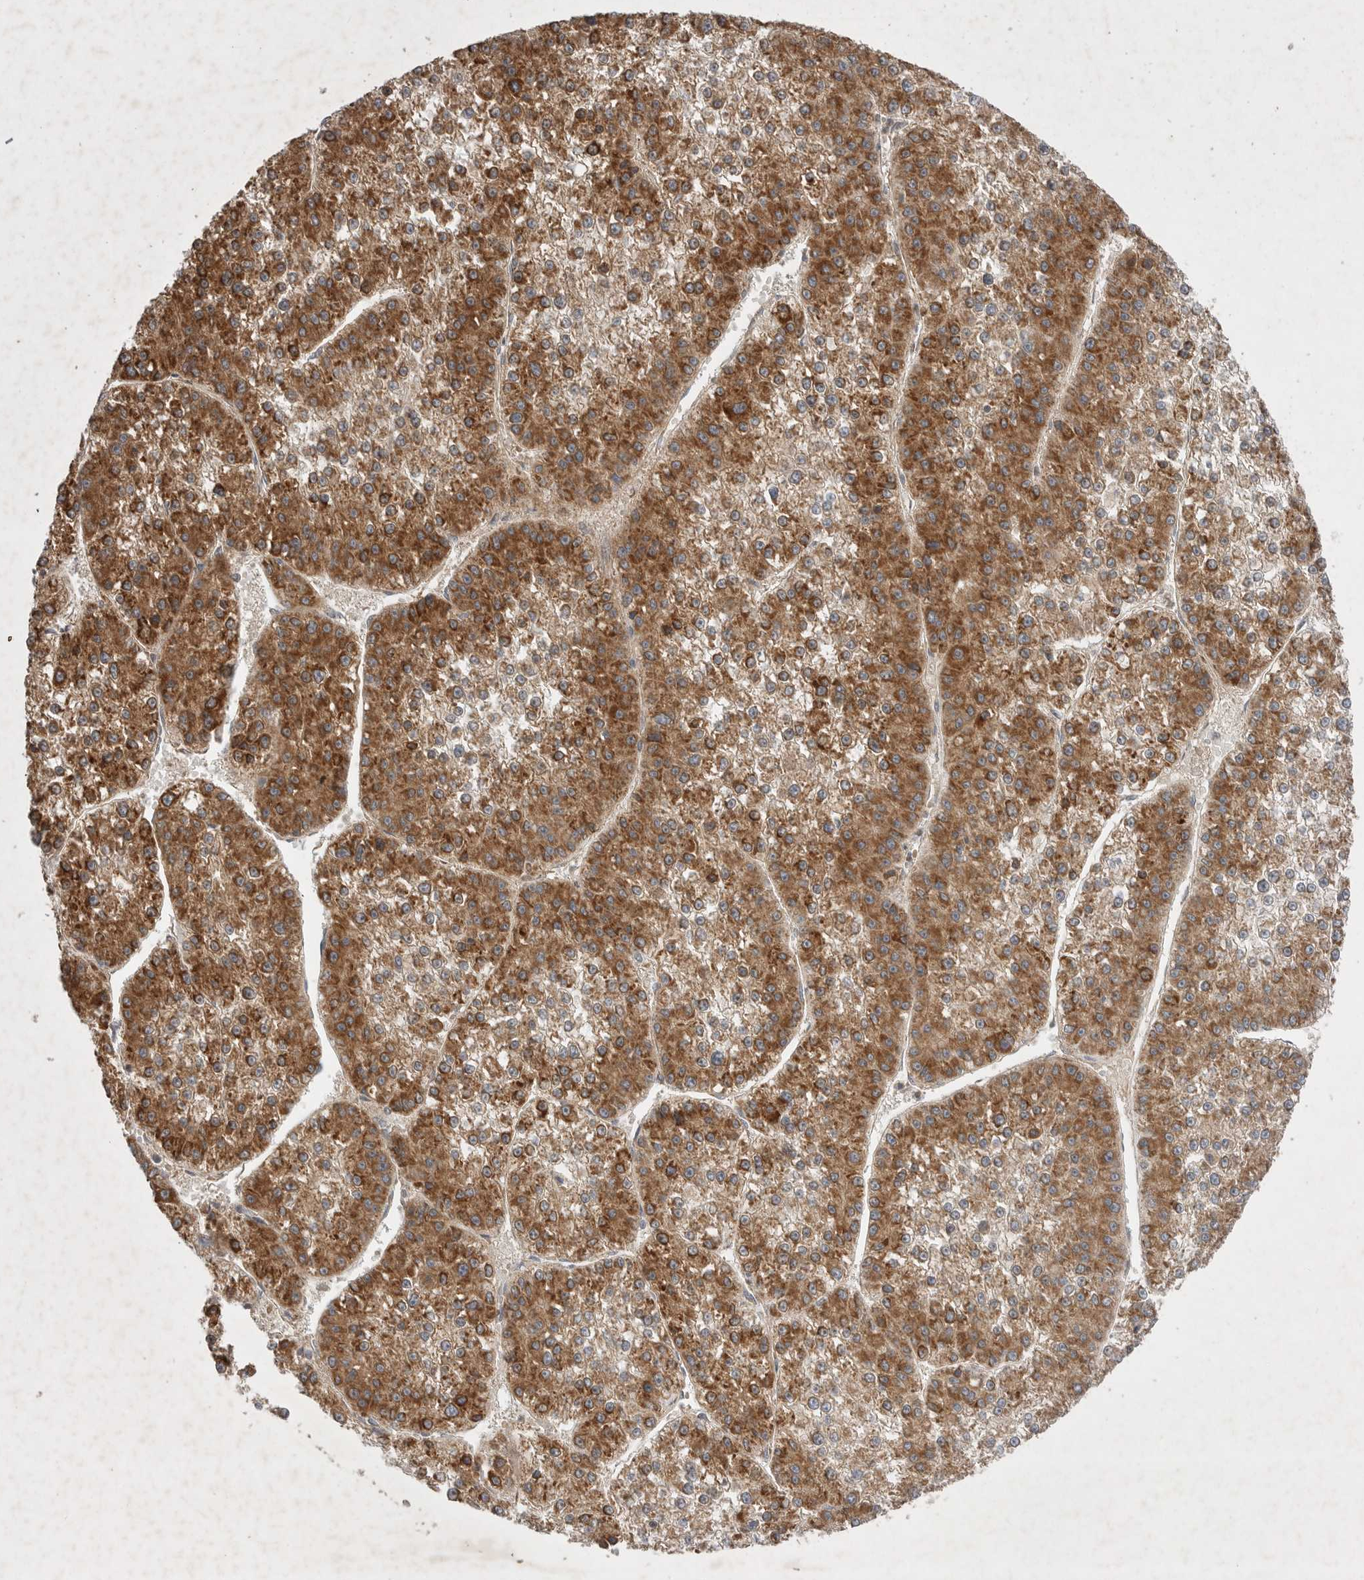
{"staining": {"intensity": "strong", "quantity": ">75%", "location": "cytoplasmic/membranous"}, "tissue": "liver cancer", "cell_type": "Tumor cells", "image_type": "cancer", "snomed": [{"axis": "morphology", "description": "Carcinoma, Hepatocellular, NOS"}, {"axis": "topography", "description": "Liver"}], "caption": "Brown immunohistochemical staining in human hepatocellular carcinoma (liver) displays strong cytoplasmic/membranous expression in about >75% of tumor cells. (IHC, brightfield microscopy, high magnification).", "gene": "KIF21B", "patient": {"sex": "female", "age": 73}}